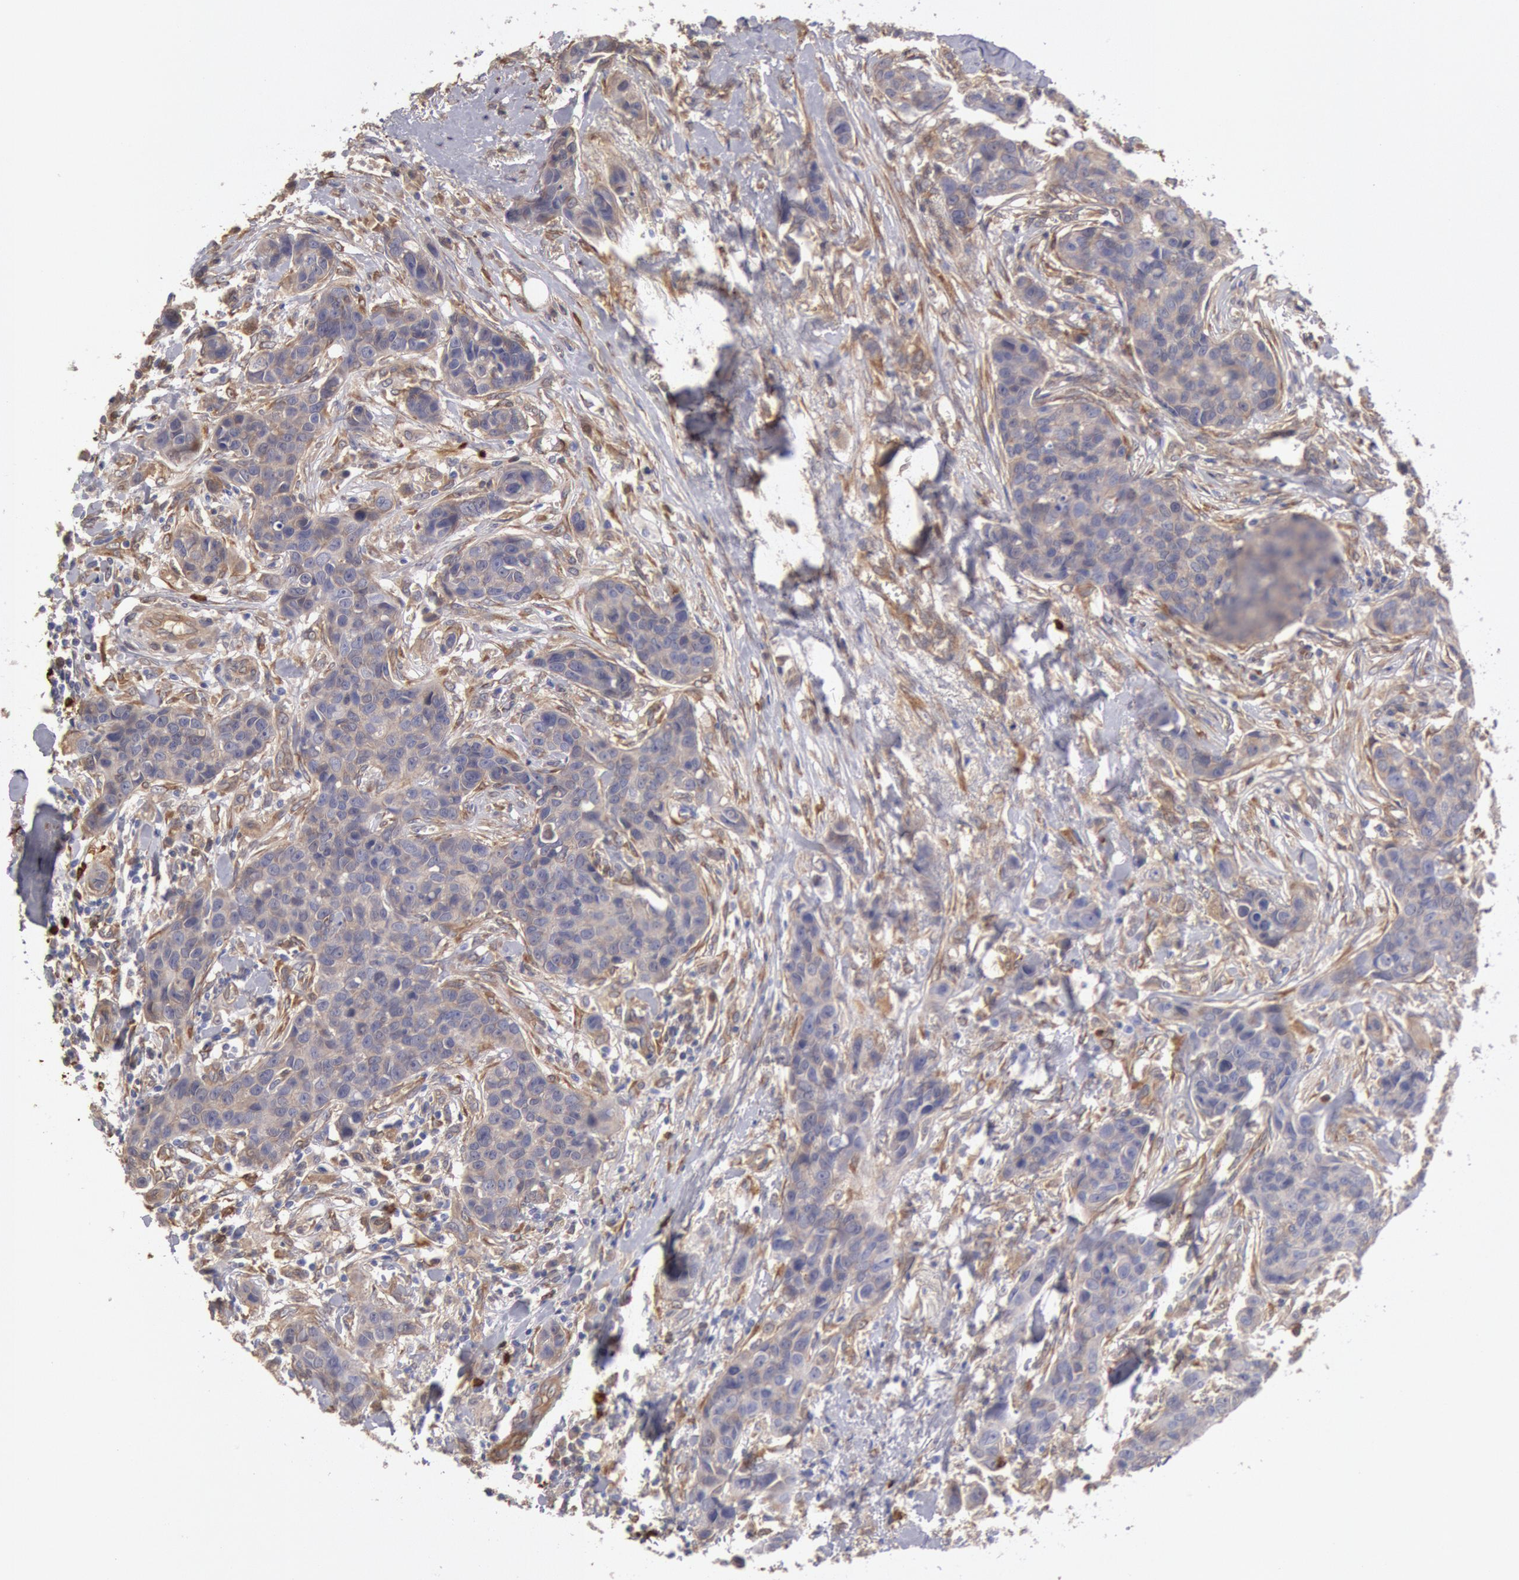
{"staining": {"intensity": "weak", "quantity": "25%-75%", "location": "cytoplasmic/membranous"}, "tissue": "breast cancer", "cell_type": "Tumor cells", "image_type": "cancer", "snomed": [{"axis": "morphology", "description": "Duct carcinoma"}, {"axis": "topography", "description": "Breast"}], "caption": "Immunohistochemistry (IHC) photomicrograph of human breast cancer (intraductal carcinoma) stained for a protein (brown), which shows low levels of weak cytoplasmic/membranous expression in about 25%-75% of tumor cells.", "gene": "CCDC50", "patient": {"sex": "female", "age": 91}}